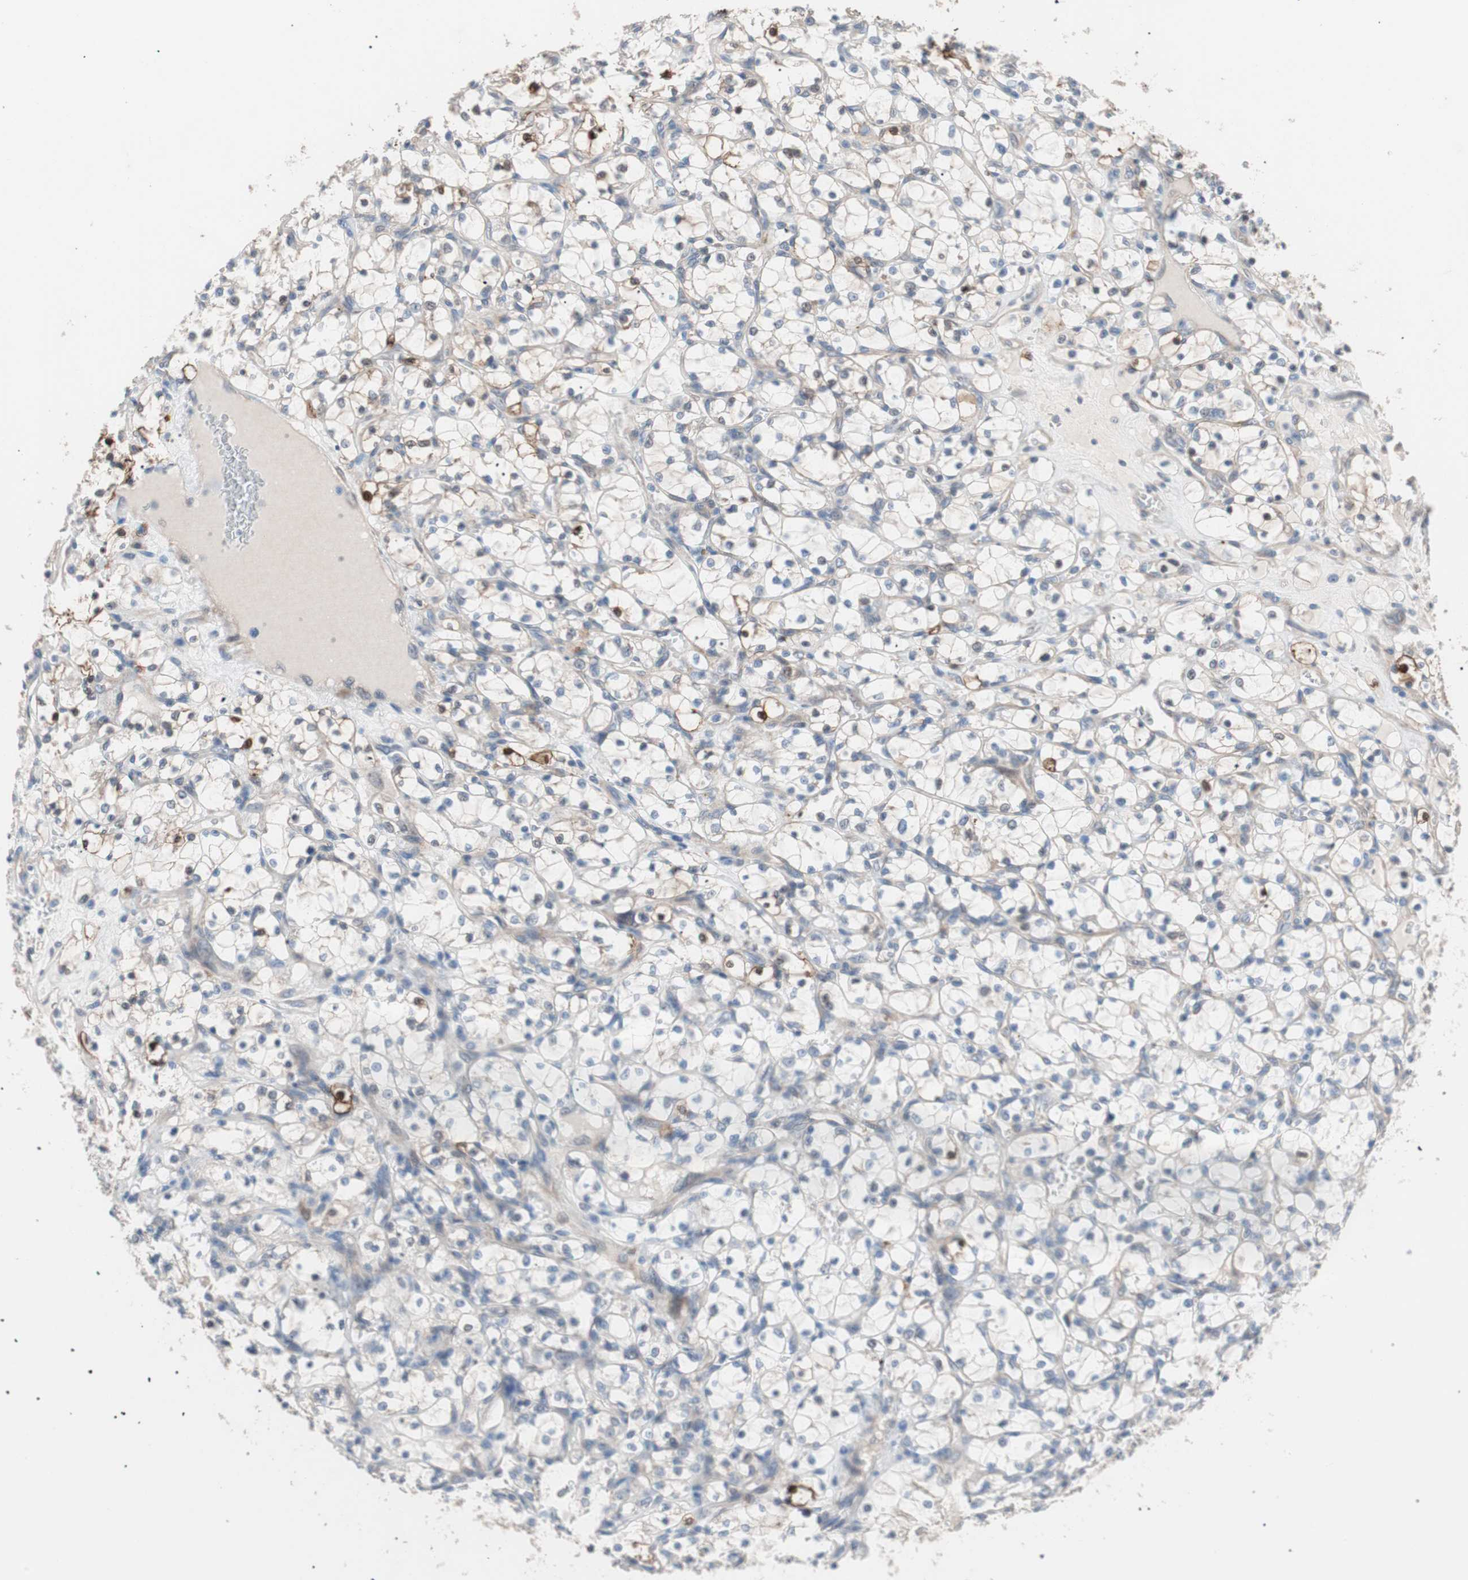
{"staining": {"intensity": "weak", "quantity": "<25%", "location": "cytoplasmic/membranous"}, "tissue": "renal cancer", "cell_type": "Tumor cells", "image_type": "cancer", "snomed": [{"axis": "morphology", "description": "Adenocarcinoma, NOS"}, {"axis": "topography", "description": "Kidney"}], "caption": "Tumor cells show no significant staining in renal adenocarcinoma.", "gene": "SMG1", "patient": {"sex": "female", "age": 69}}